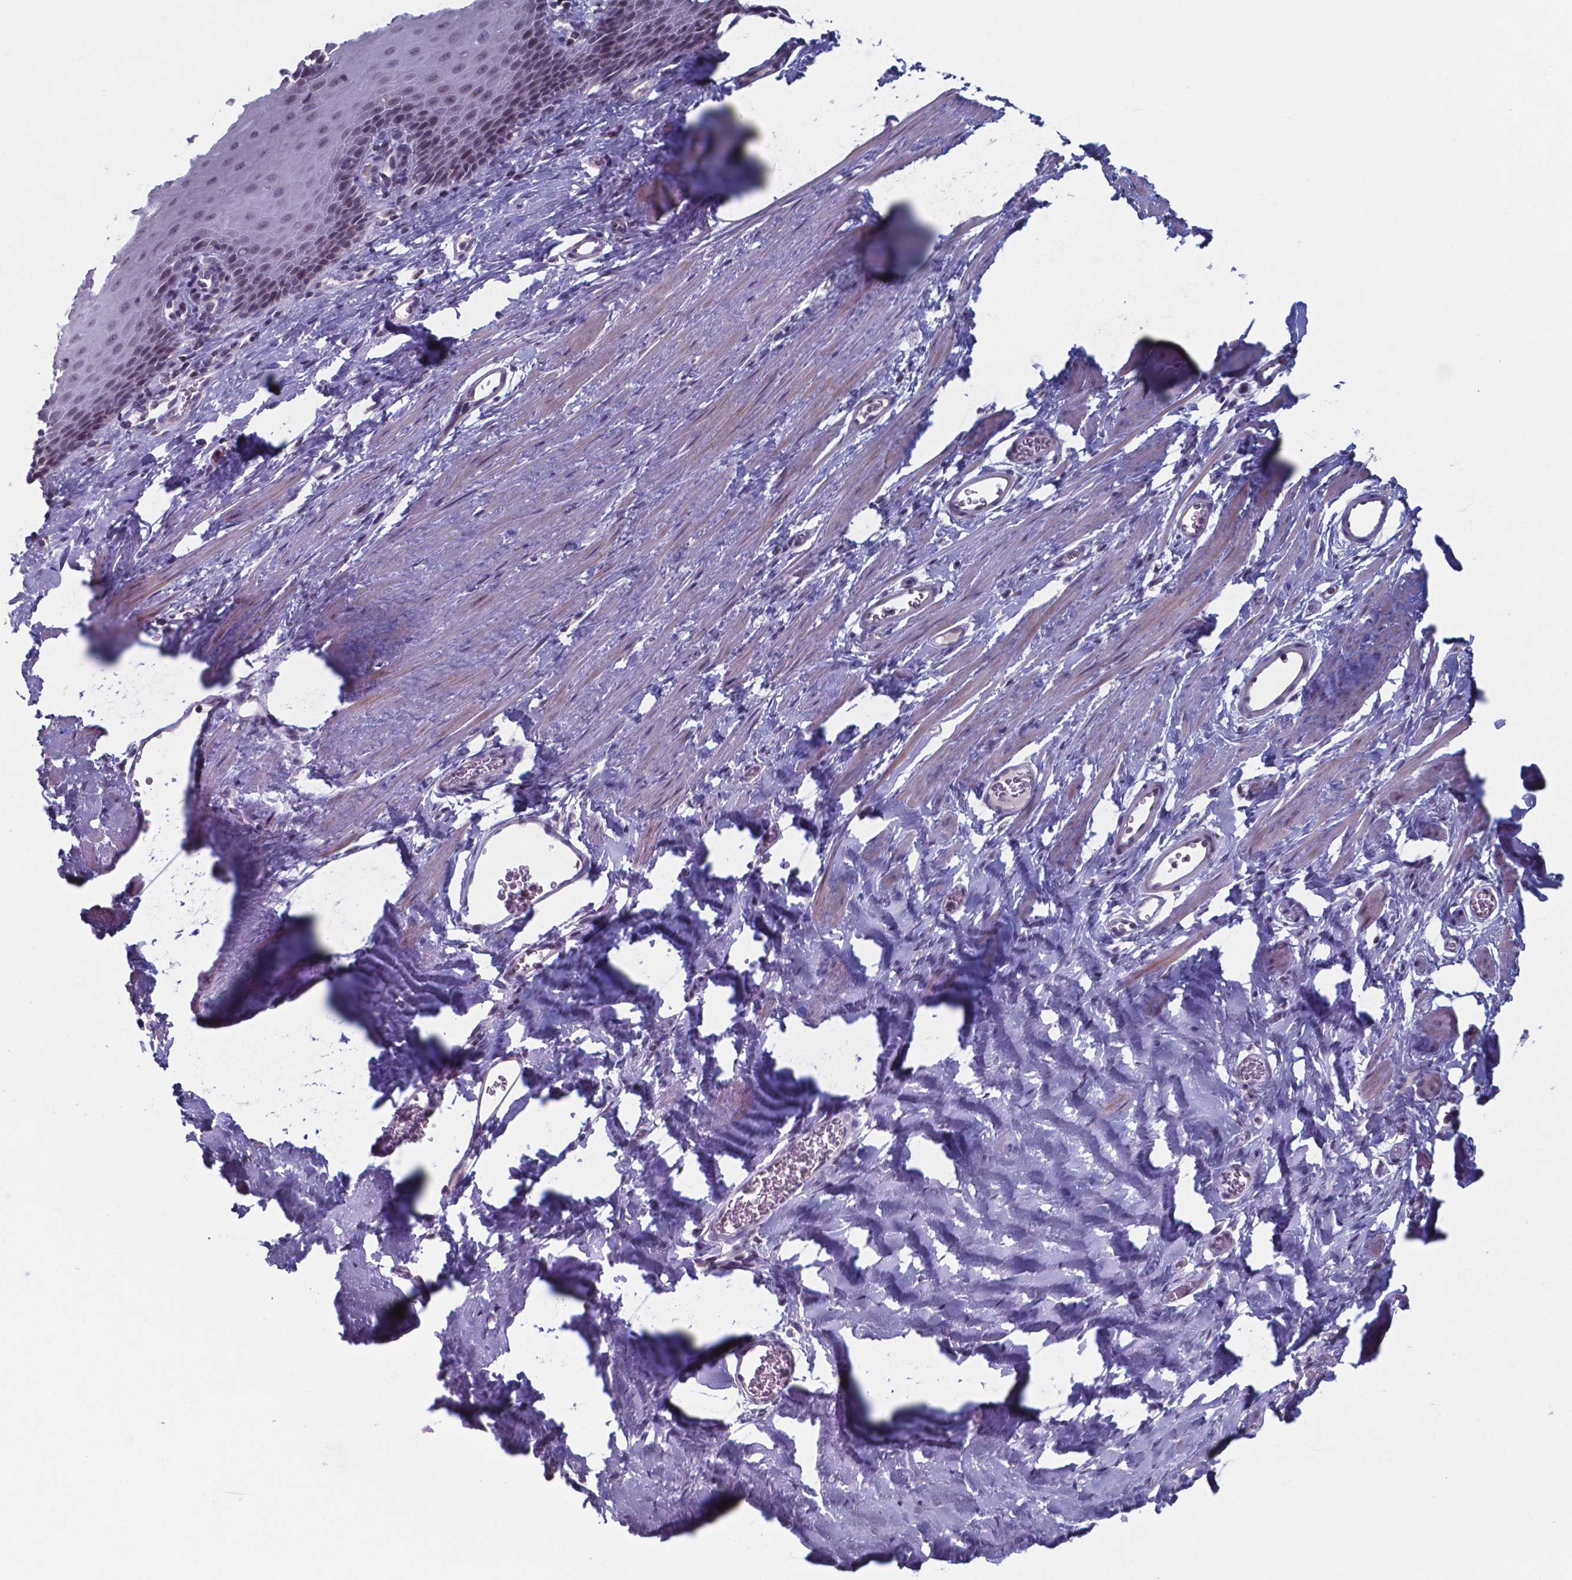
{"staining": {"intensity": "moderate", "quantity": "25%-75%", "location": "nuclear"}, "tissue": "esophagus", "cell_type": "Squamous epithelial cells", "image_type": "normal", "snomed": [{"axis": "morphology", "description": "Normal tissue, NOS"}, {"axis": "topography", "description": "Esophagus"}], "caption": "The photomicrograph shows a brown stain indicating the presence of a protein in the nuclear of squamous epithelial cells in esophagus. (brown staining indicates protein expression, while blue staining denotes nuclei).", "gene": "TDP2", "patient": {"sex": "male", "age": 64}}